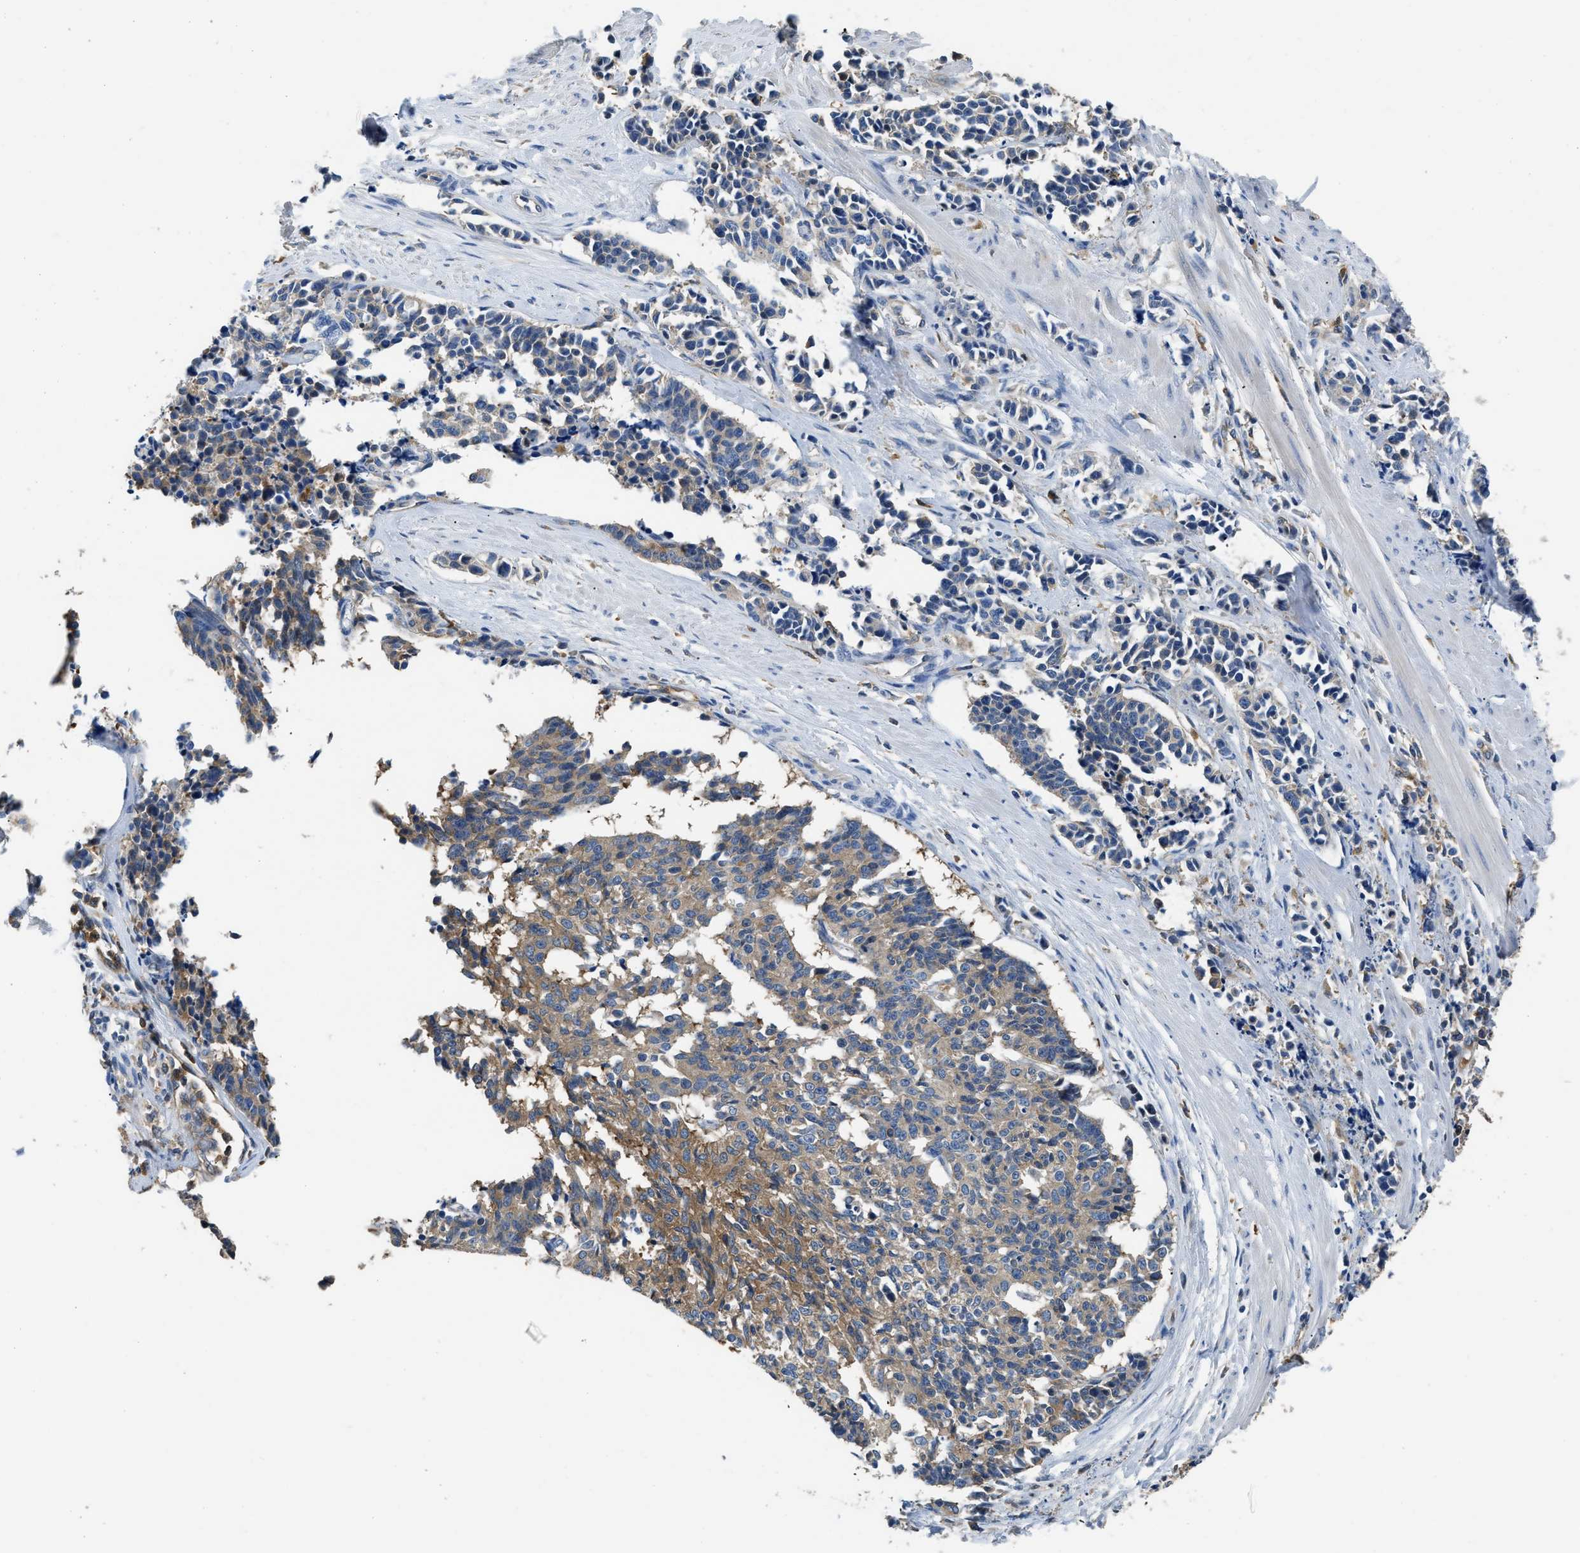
{"staining": {"intensity": "moderate", "quantity": "25%-75%", "location": "cytoplasmic/membranous"}, "tissue": "cervical cancer", "cell_type": "Tumor cells", "image_type": "cancer", "snomed": [{"axis": "morphology", "description": "Squamous cell carcinoma, NOS"}, {"axis": "topography", "description": "Cervix"}], "caption": "Immunohistochemical staining of cervical squamous cell carcinoma exhibits medium levels of moderate cytoplasmic/membranous expression in approximately 25%-75% of tumor cells.", "gene": "PKM", "patient": {"sex": "female", "age": 35}}